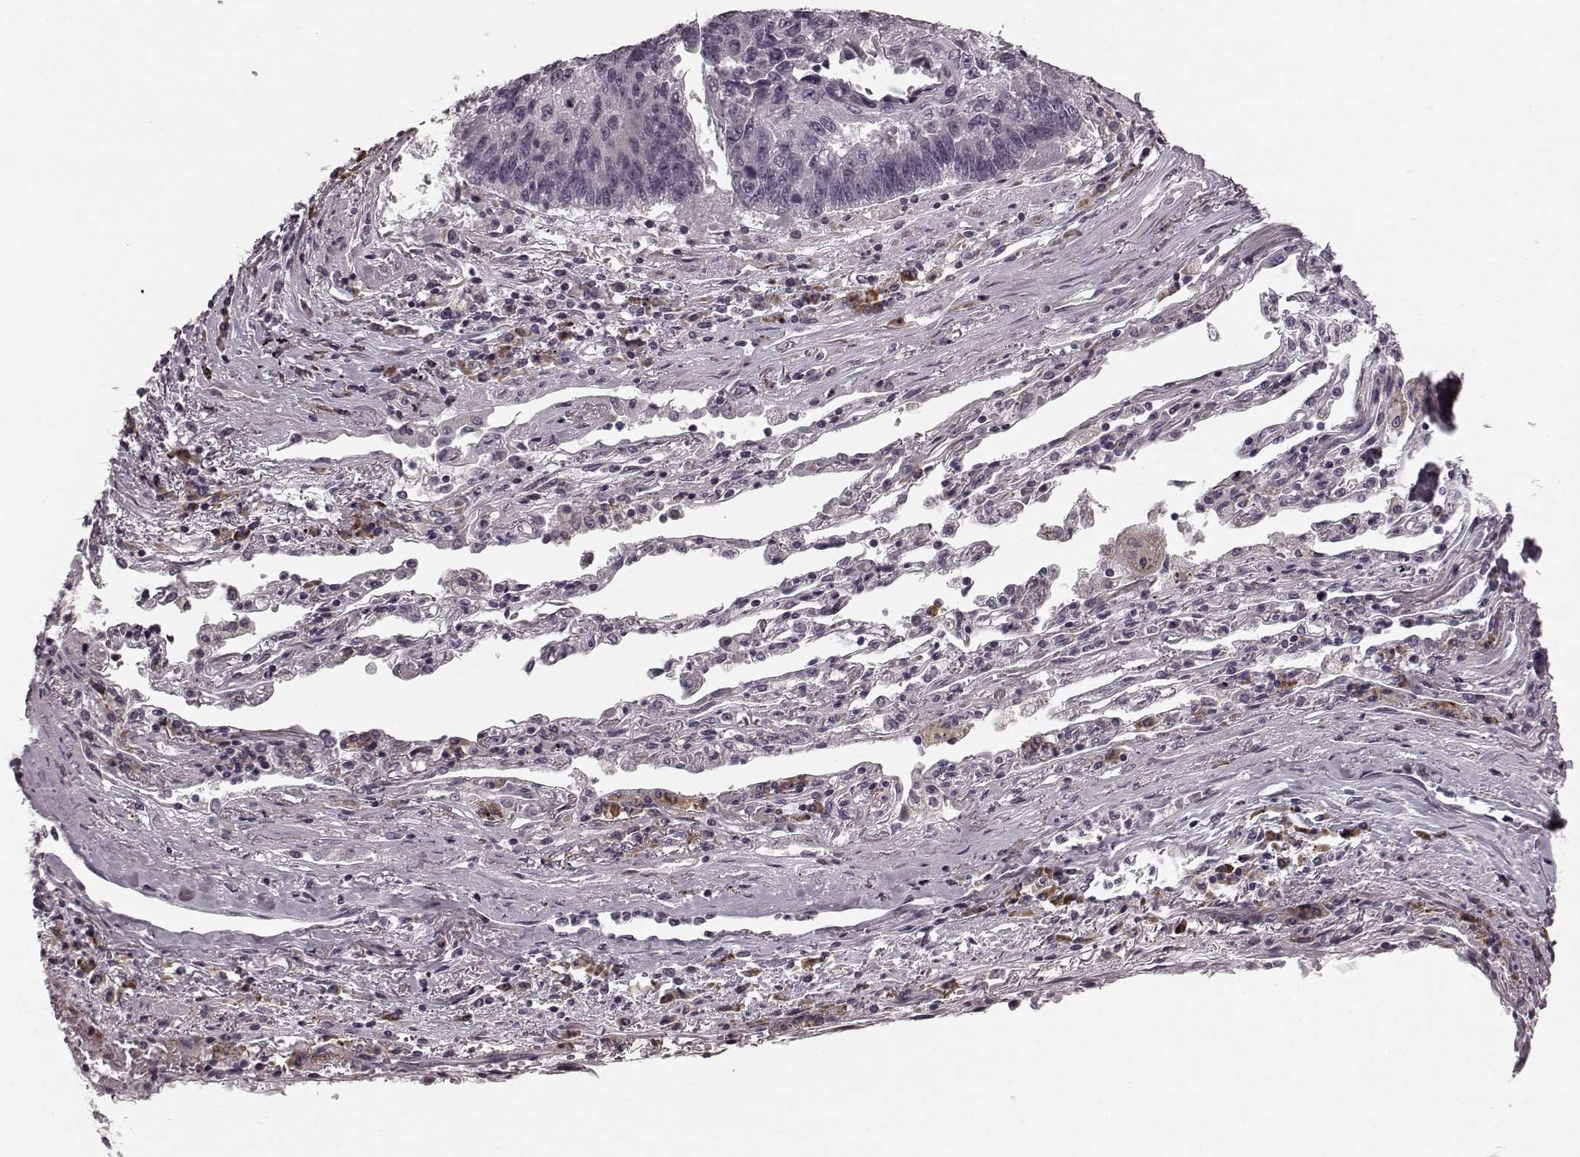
{"staining": {"intensity": "negative", "quantity": "none", "location": "none"}, "tissue": "lung cancer", "cell_type": "Tumor cells", "image_type": "cancer", "snomed": [{"axis": "morphology", "description": "Squamous cell carcinoma, NOS"}, {"axis": "topography", "description": "Lung"}], "caption": "Lung cancer was stained to show a protein in brown. There is no significant expression in tumor cells.", "gene": "FAM234B", "patient": {"sex": "male", "age": 73}}